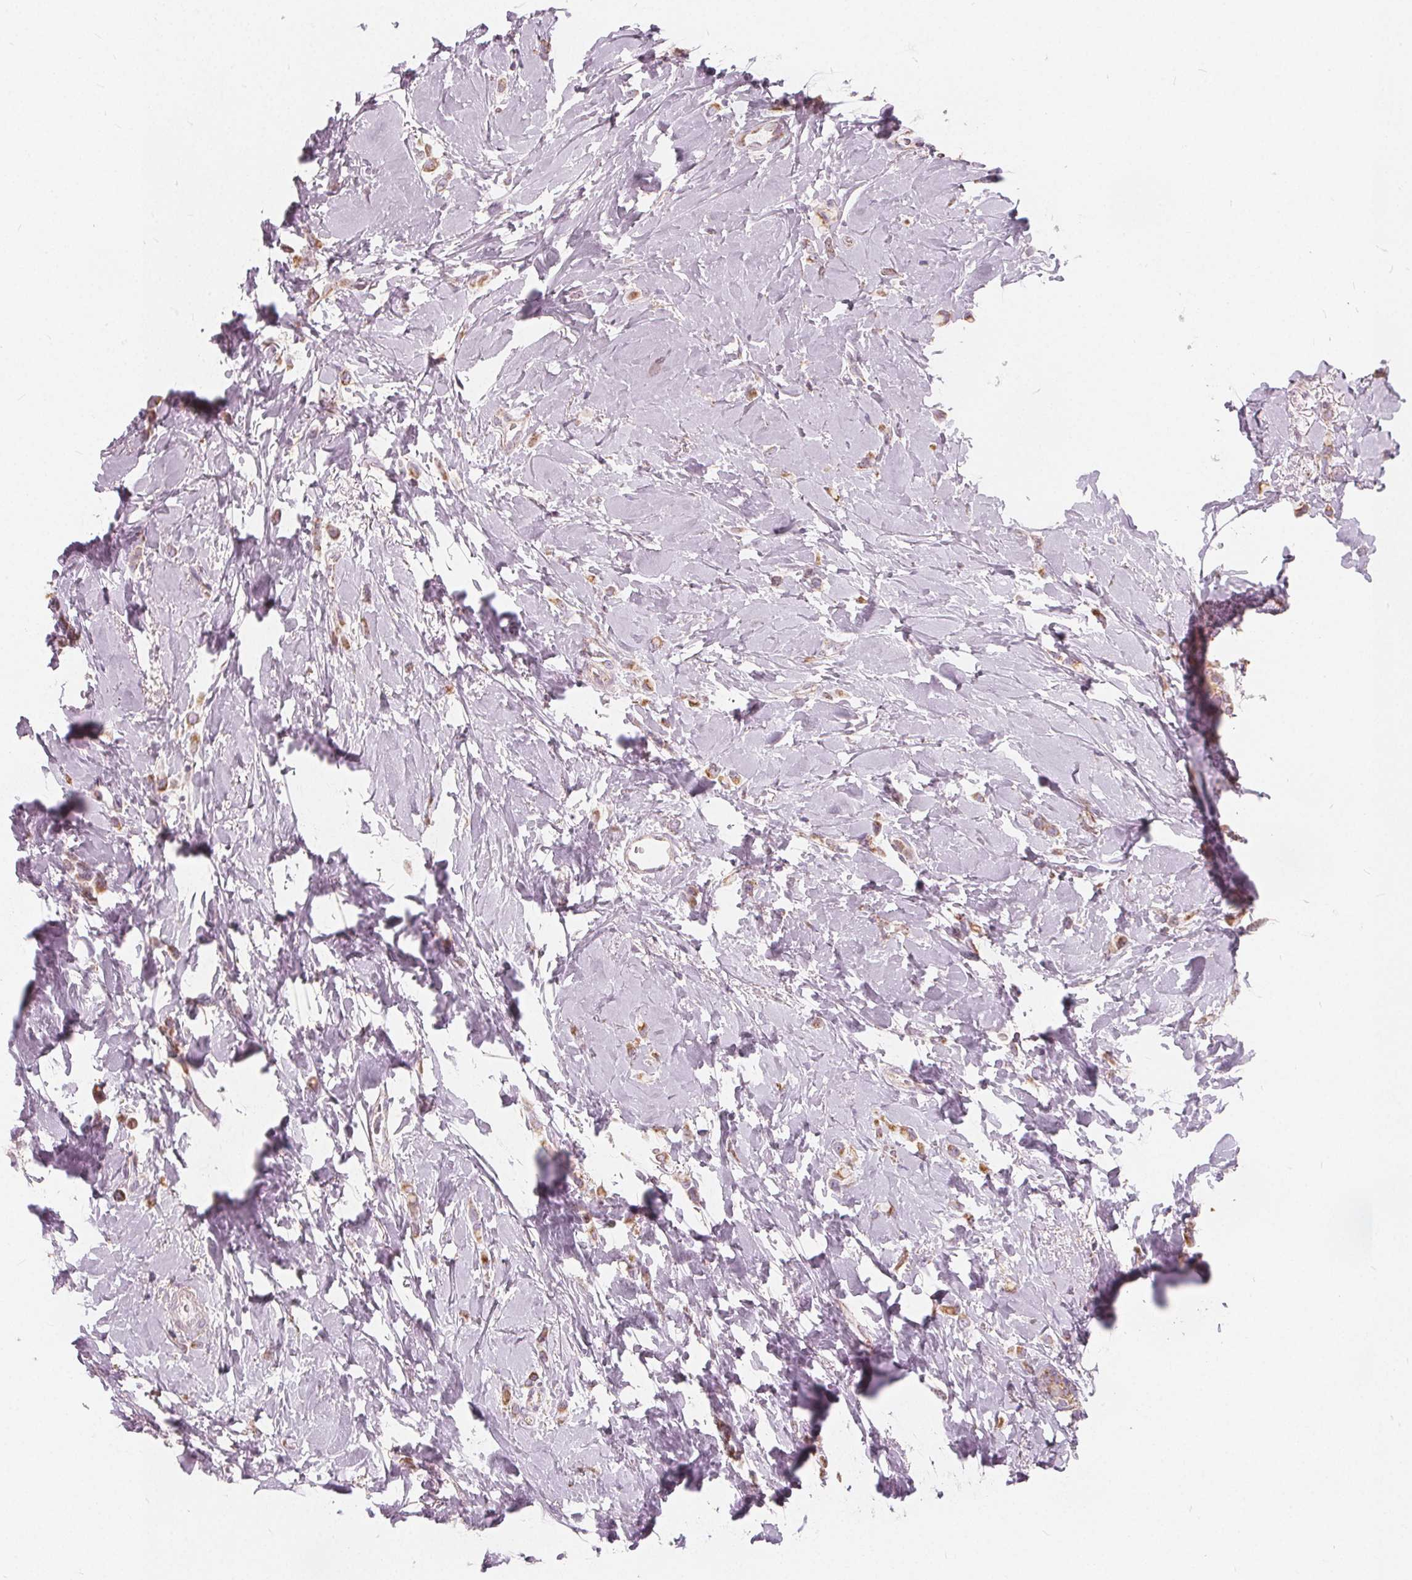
{"staining": {"intensity": "moderate", "quantity": ">75%", "location": "cytoplasmic/membranous"}, "tissue": "breast cancer", "cell_type": "Tumor cells", "image_type": "cancer", "snomed": [{"axis": "morphology", "description": "Lobular carcinoma"}, {"axis": "topography", "description": "Breast"}], "caption": "A high-resolution micrograph shows immunohistochemistry staining of breast lobular carcinoma, which displays moderate cytoplasmic/membranous positivity in about >75% of tumor cells.", "gene": "NUP210L", "patient": {"sex": "female", "age": 66}}